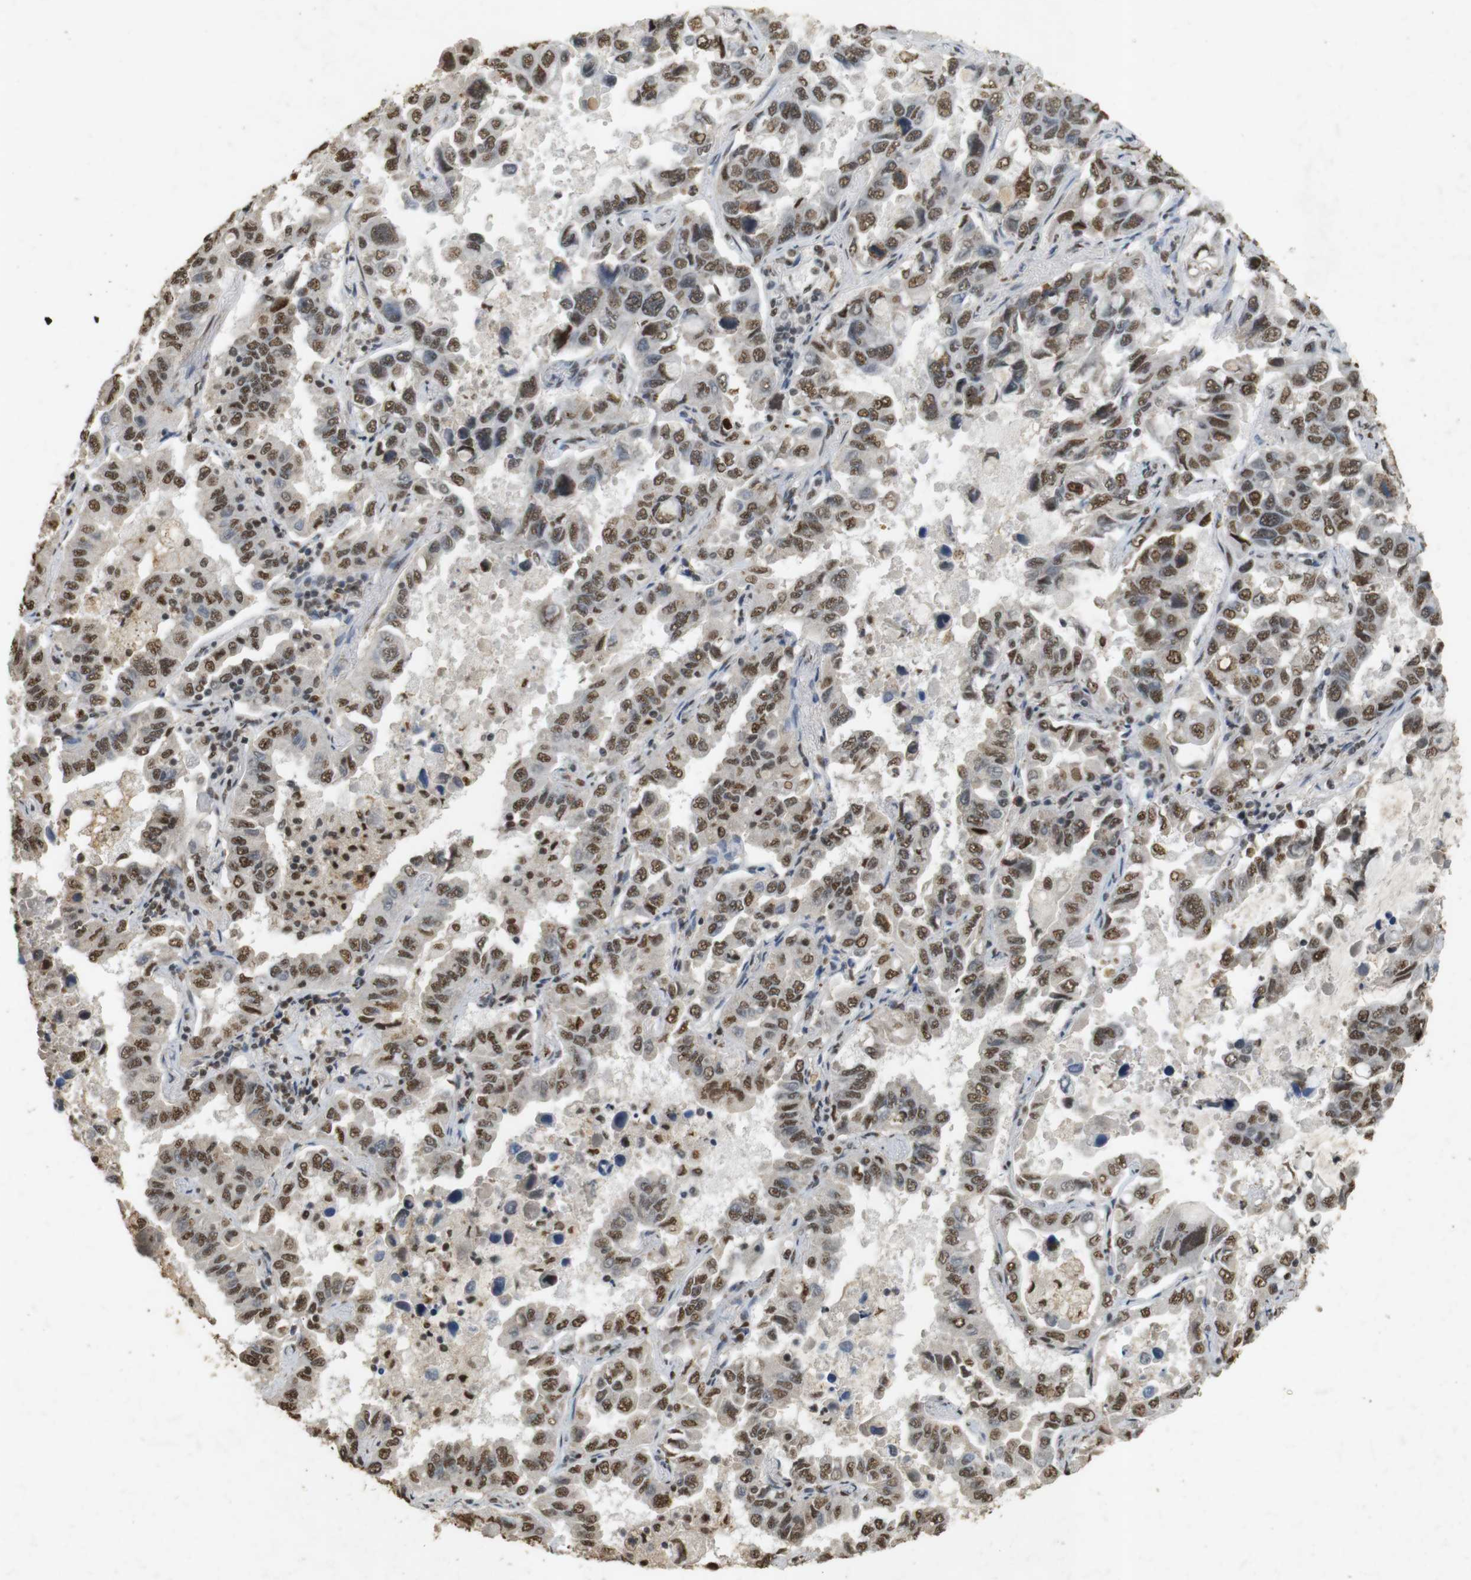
{"staining": {"intensity": "moderate", "quantity": ">75%", "location": "nuclear"}, "tissue": "lung cancer", "cell_type": "Tumor cells", "image_type": "cancer", "snomed": [{"axis": "morphology", "description": "Adenocarcinoma, NOS"}, {"axis": "topography", "description": "Lung"}], "caption": "Immunohistochemical staining of human lung cancer displays medium levels of moderate nuclear protein positivity in about >75% of tumor cells.", "gene": "GATA4", "patient": {"sex": "male", "age": 64}}